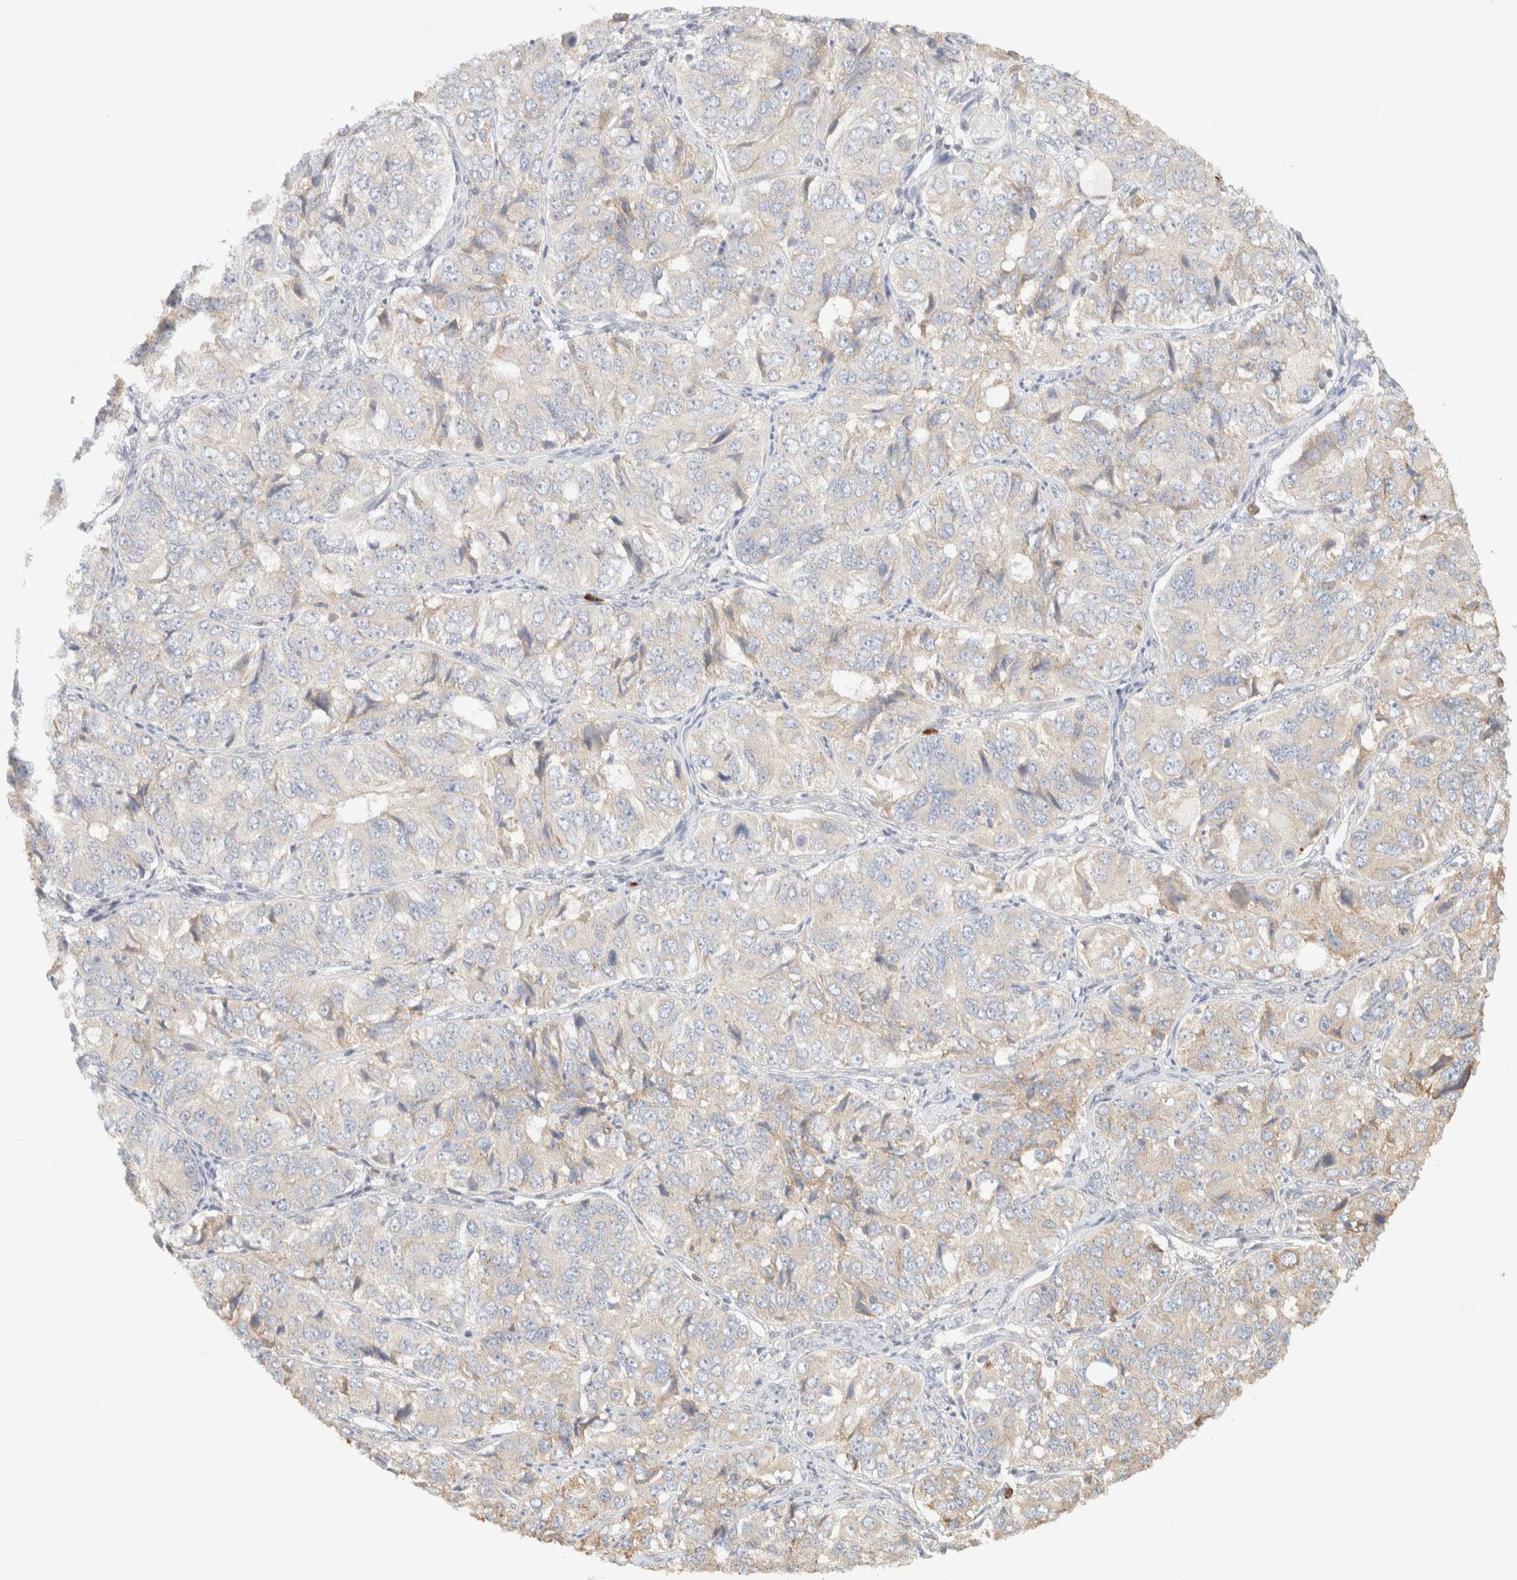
{"staining": {"intensity": "weak", "quantity": "25%-75%", "location": "cytoplasmic/membranous"}, "tissue": "ovarian cancer", "cell_type": "Tumor cells", "image_type": "cancer", "snomed": [{"axis": "morphology", "description": "Carcinoma, endometroid"}, {"axis": "topography", "description": "Ovary"}], "caption": "Human ovarian endometroid carcinoma stained with a protein marker exhibits weak staining in tumor cells.", "gene": "TTC3", "patient": {"sex": "female", "age": 51}}